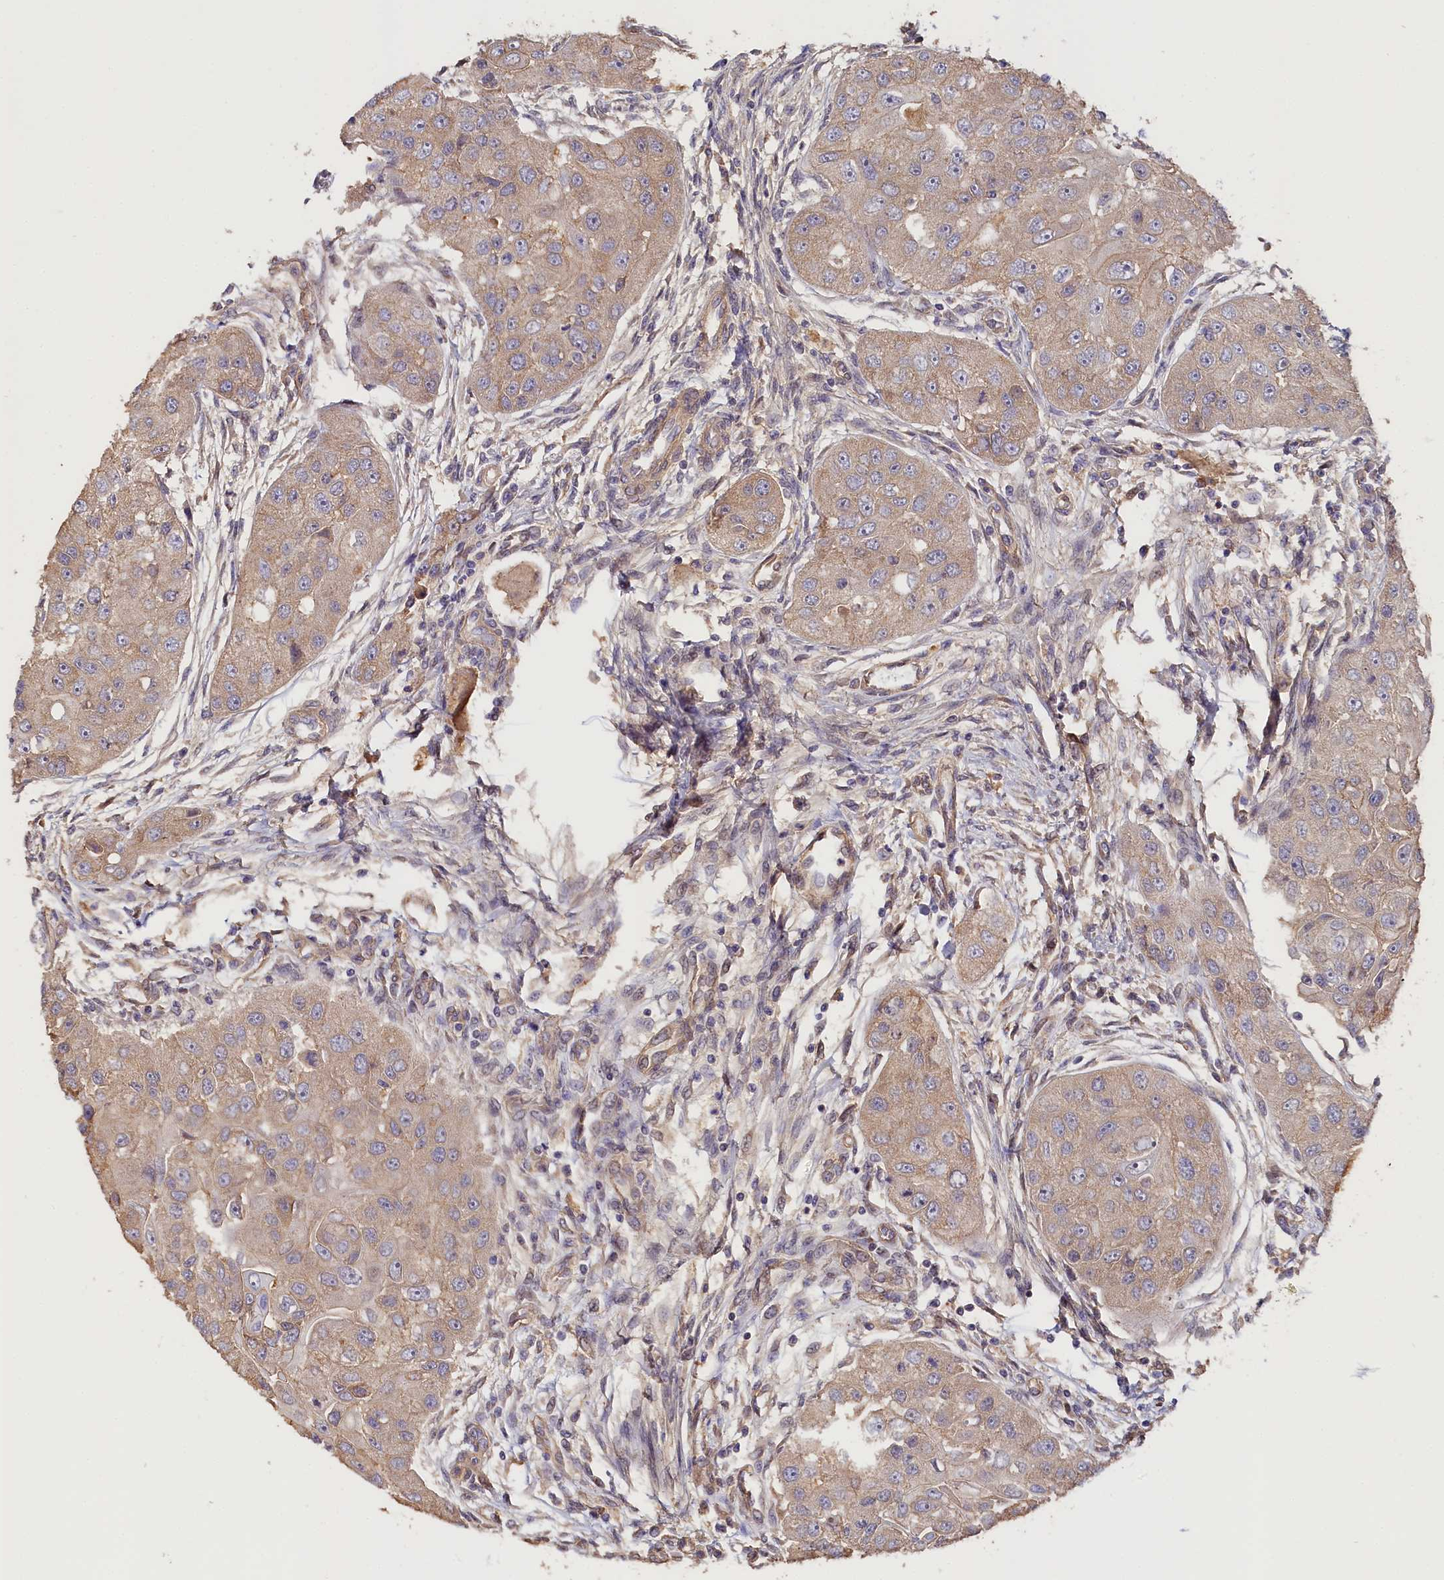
{"staining": {"intensity": "weak", "quantity": ">75%", "location": "cytoplasmic/membranous"}, "tissue": "head and neck cancer", "cell_type": "Tumor cells", "image_type": "cancer", "snomed": [{"axis": "morphology", "description": "Normal tissue, NOS"}, {"axis": "morphology", "description": "Squamous cell carcinoma, NOS"}, {"axis": "topography", "description": "Skeletal muscle"}, {"axis": "topography", "description": "Head-Neck"}], "caption": "Immunohistochemical staining of human squamous cell carcinoma (head and neck) displays low levels of weak cytoplasmic/membranous staining in about >75% of tumor cells.", "gene": "KATNB1", "patient": {"sex": "male", "age": 51}}